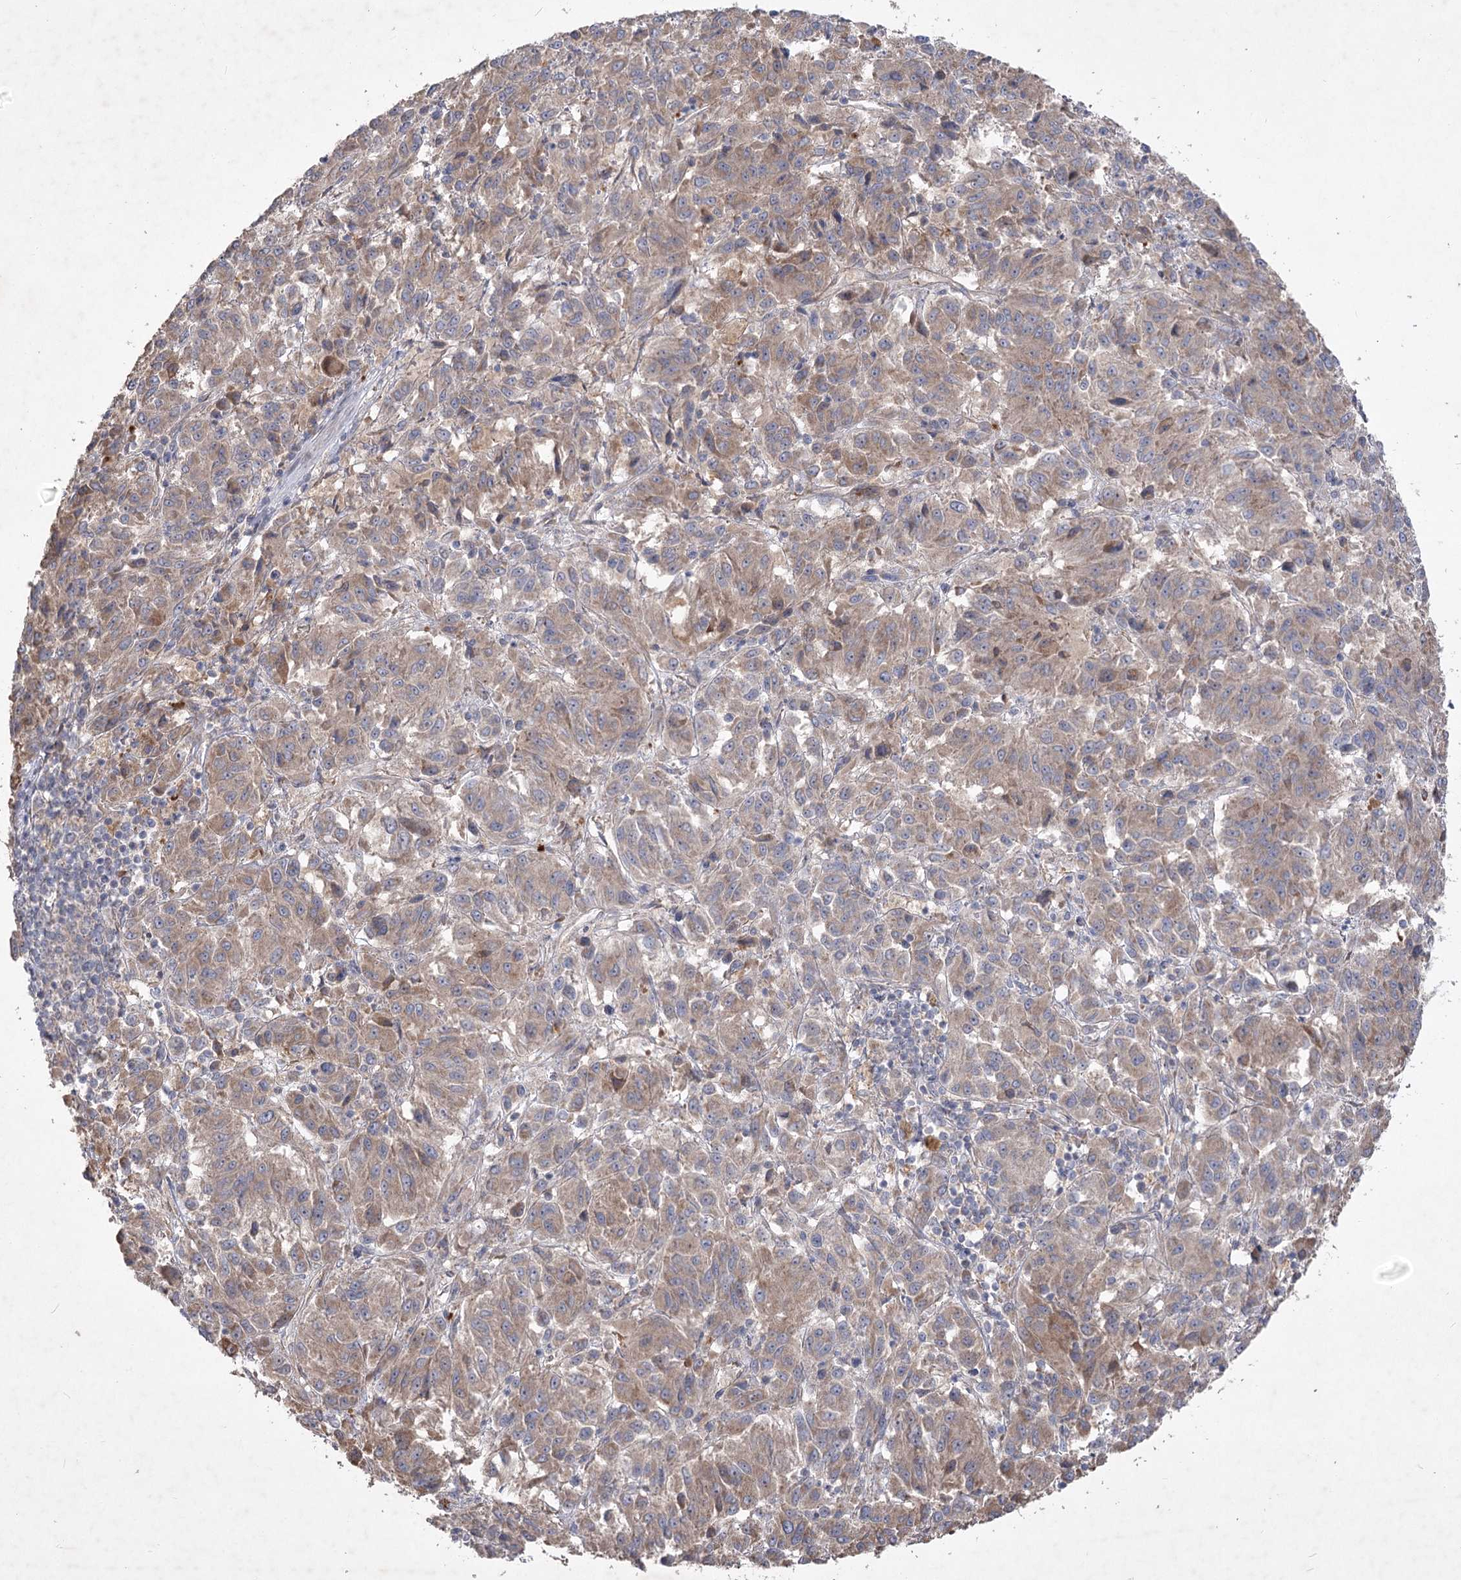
{"staining": {"intensity": "weak", "quantity": "25%-75%", "location": "cytoplasmic/membranous"}, "tissue": "melanoma", "cell_type": "Tumor cells", "image_type": "cancer", "snomed": [{"axis": "morphology", "description": "Malignant melanoma, Metastatic site"}, {"axis": "topography", "description": "Lung"}], "caption": "Human malignant melanoma (metastatic site) stained with a brown dye reveals weak cytoplasmic/membranous positive staining in approximately 25%-75% of tumor cells.", "gene": "RIN2", "patient": {"sex": "male", "age": 64}}